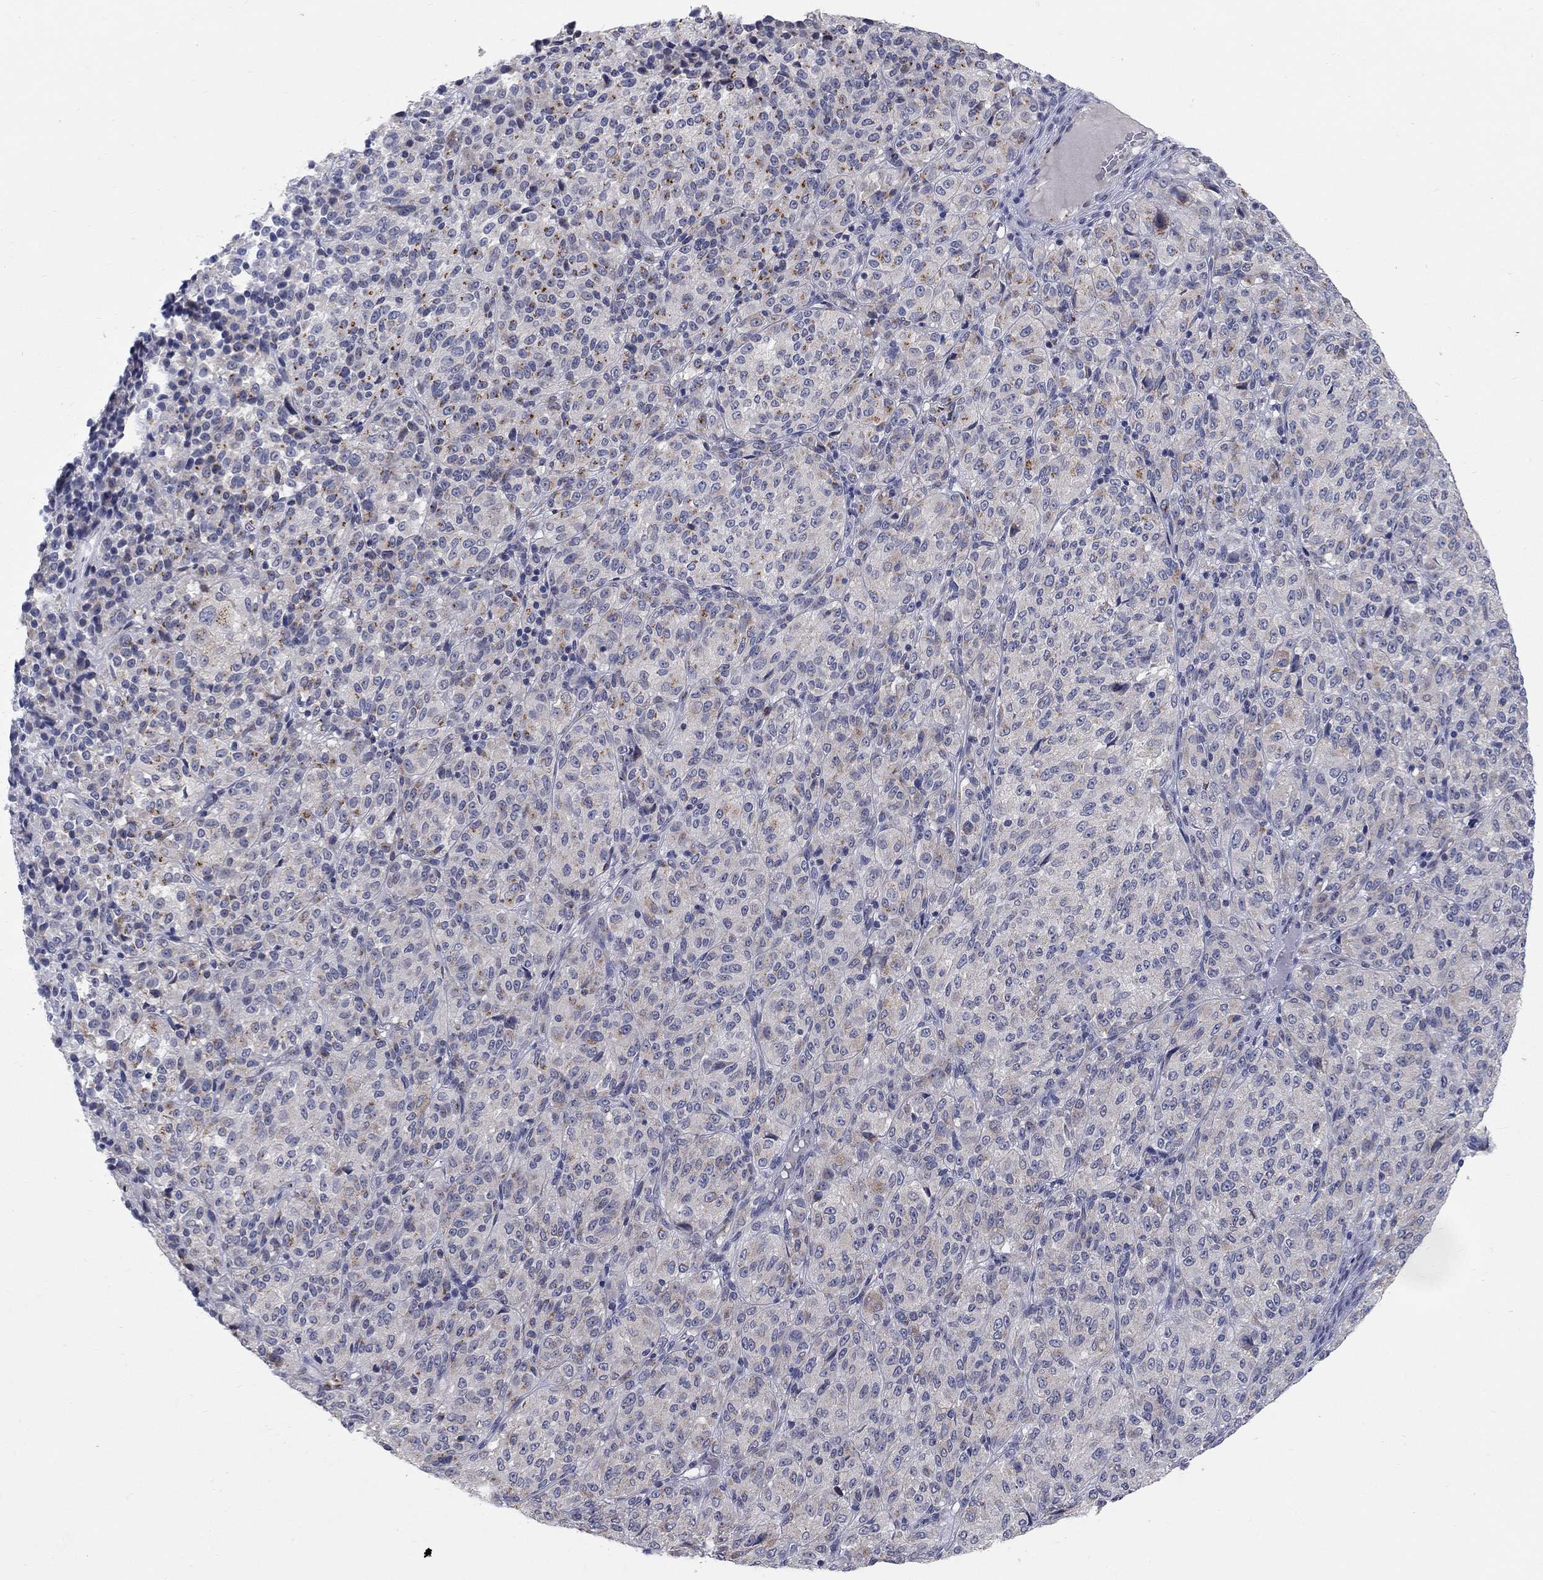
{"staining": {"intensity": "weak", "quantity": "25%-75%", "location": "cytoplasmic/membranous"}, "tissue": "melanoma", "cell_type": "Tumor cells", "image_type": "cancer", "snomed": [{"axis": "morphology", "description": "Malignant melanoma, Metastatic site"}, {"axis": "topography", "description": "Brain"}], "caption": "Immunohistochemical staining of malignant melanoma (metastatic site) reveals low levels of weak cytoplasmic/membranous expression in approximately 25%-75% of tumor cells.", "gene": "PANK3", "patient": {"sex": "female", "age": 56}}